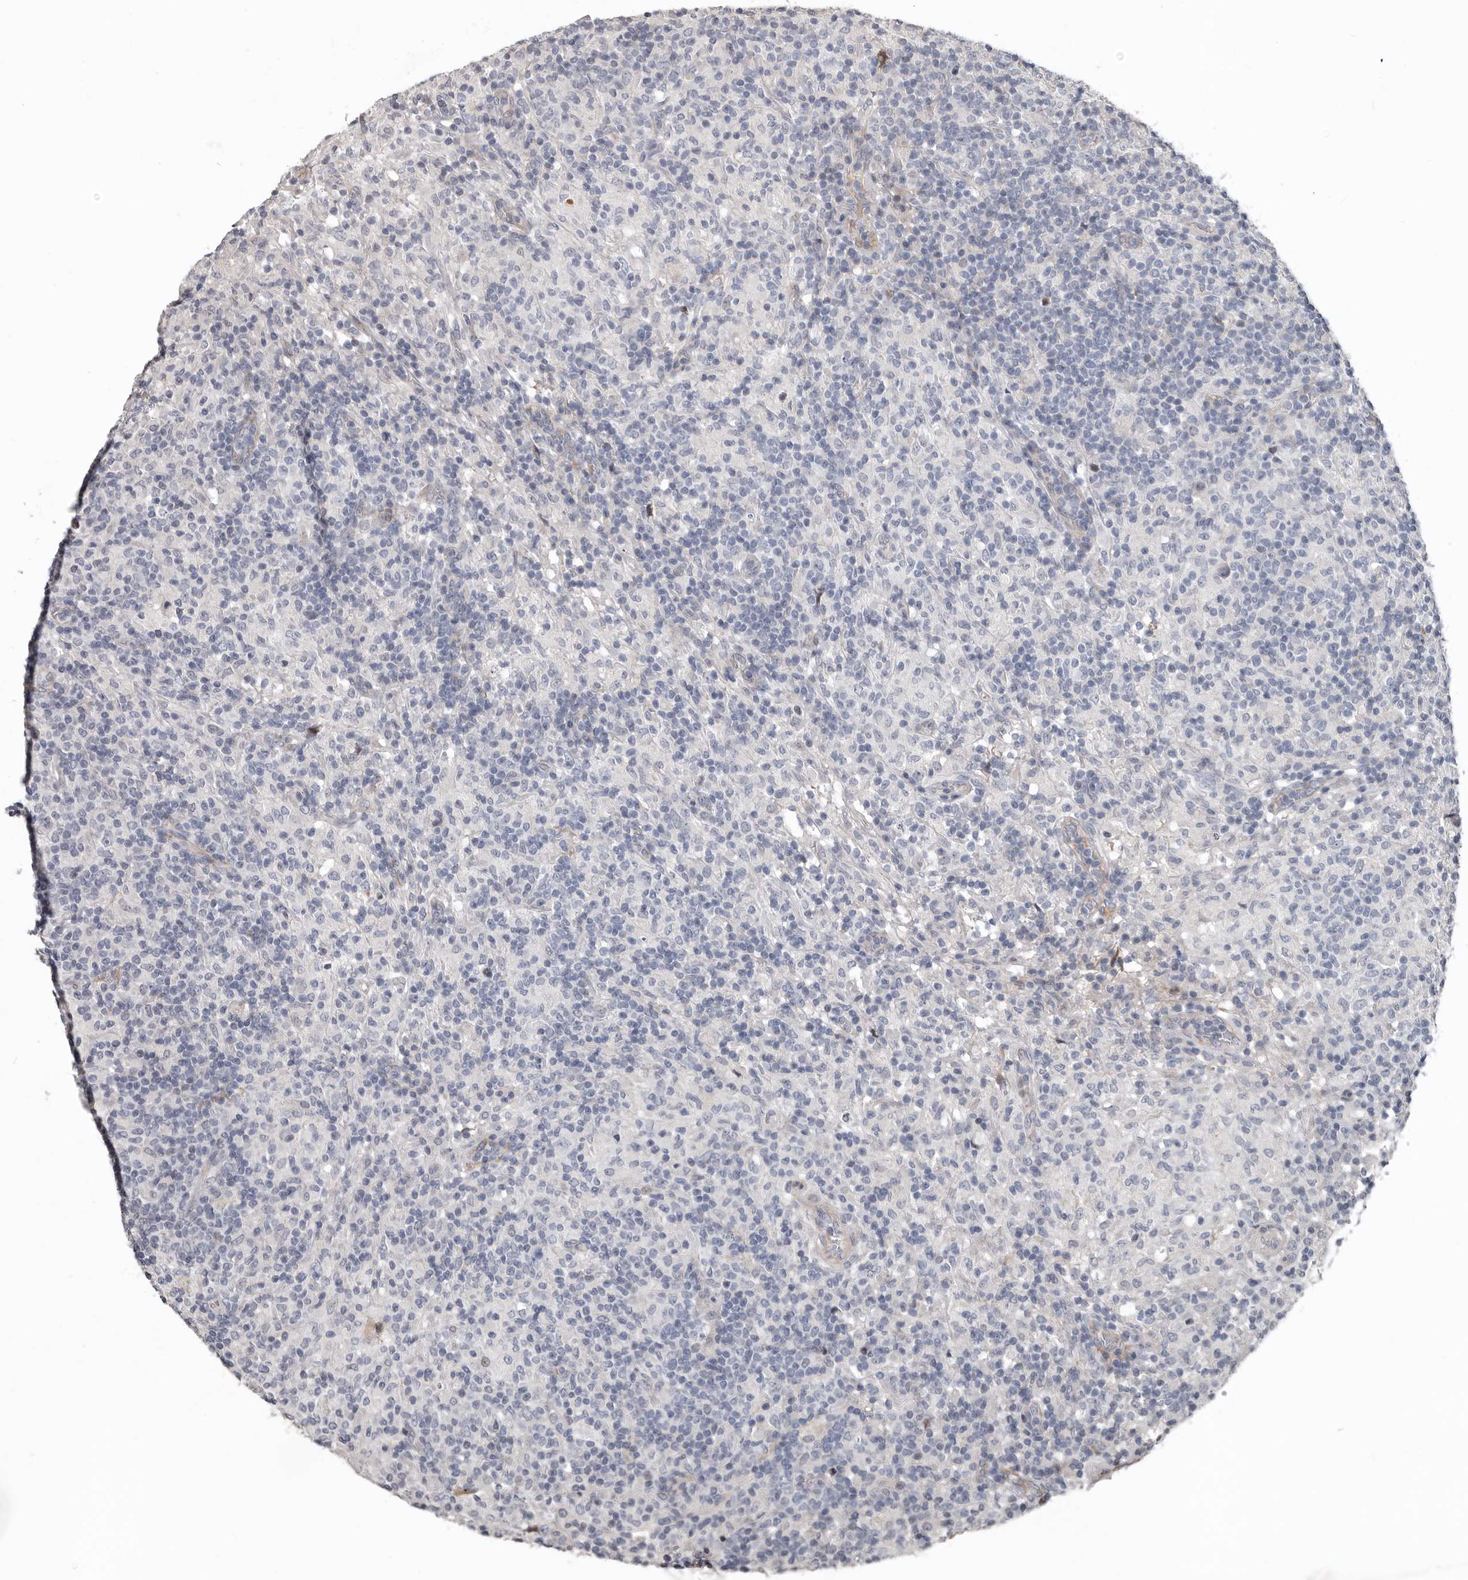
{"staining": {"intensity": "negative", "quantity": "none", "location": "none"}, "tissue": "lymphoma", "cell_type": "Tumor cells", "image_type": "cancer", "snomed": [{"axis": "morphology", "description": "Hodgkin's disease, NOS"}, {"axis": "topography", "description": "Lymph node"}], "caption": "A histopathology image of Hodgkin's disease stained for a protein reveals no brown staining in tumor cells.", "gene": "RNF217", "patient": {"sex": "male", "age": 70}}